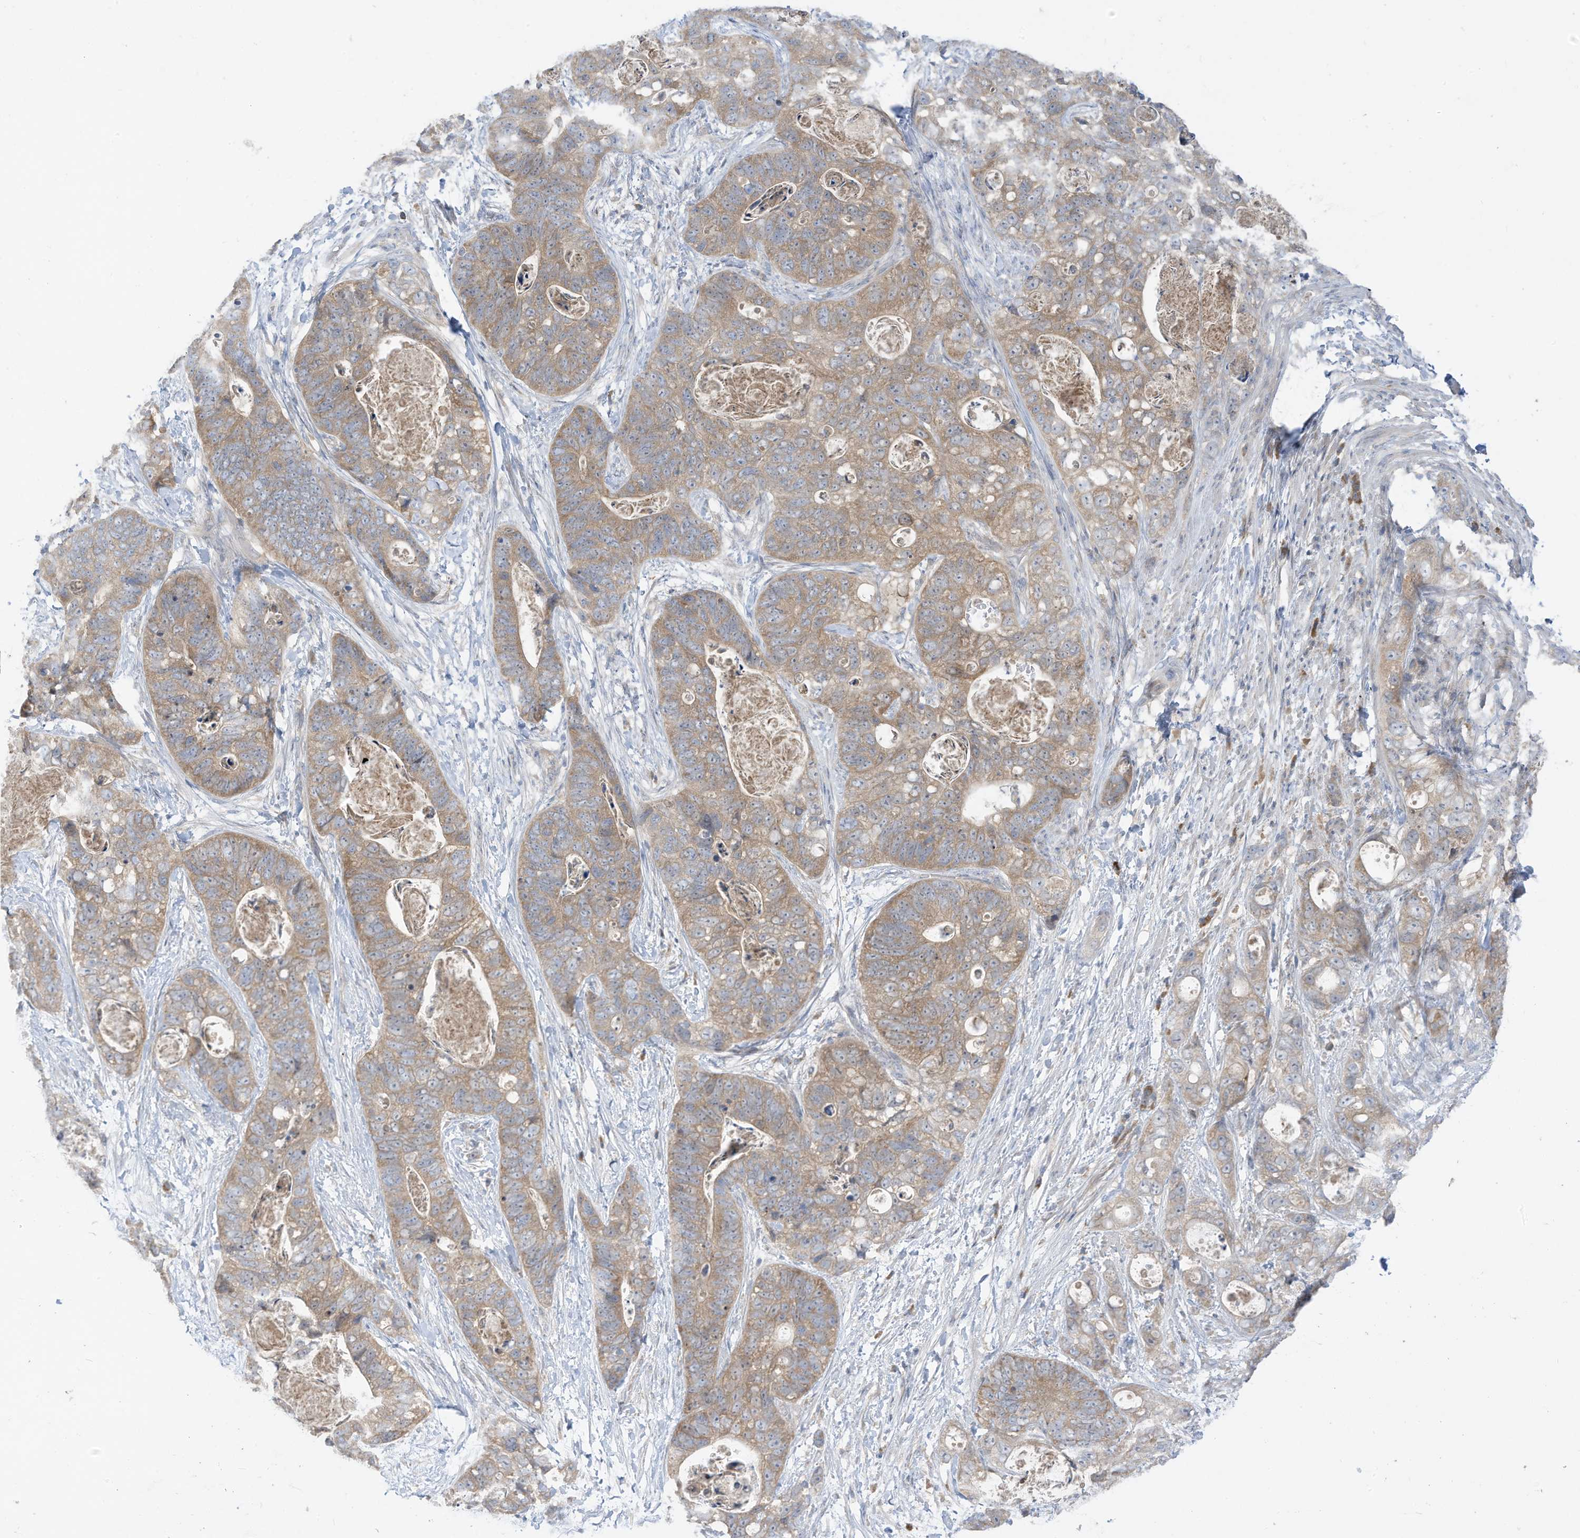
{"staining": {"intensity": "weak", "quantity": ">75%", "location": "cytoplasmic/membranous"}, "tissue": "stomach cancer", "cell_type": "Tumor cells", "image_type": "cancer", "snomed": [{"axis": "morphology", "description": "Adenocarcinoma, NOS"}, {"axis": "topography", "description": "Stomach"}], "caption": "Stomach adenocarcinoma stained with immunohistochemistry (IHC) displays weak cytoplasmic/membranous expression in about >75% of tumor cells.", "gene": "LRRN2", "patient": {"sex": "female", "age": 89}}